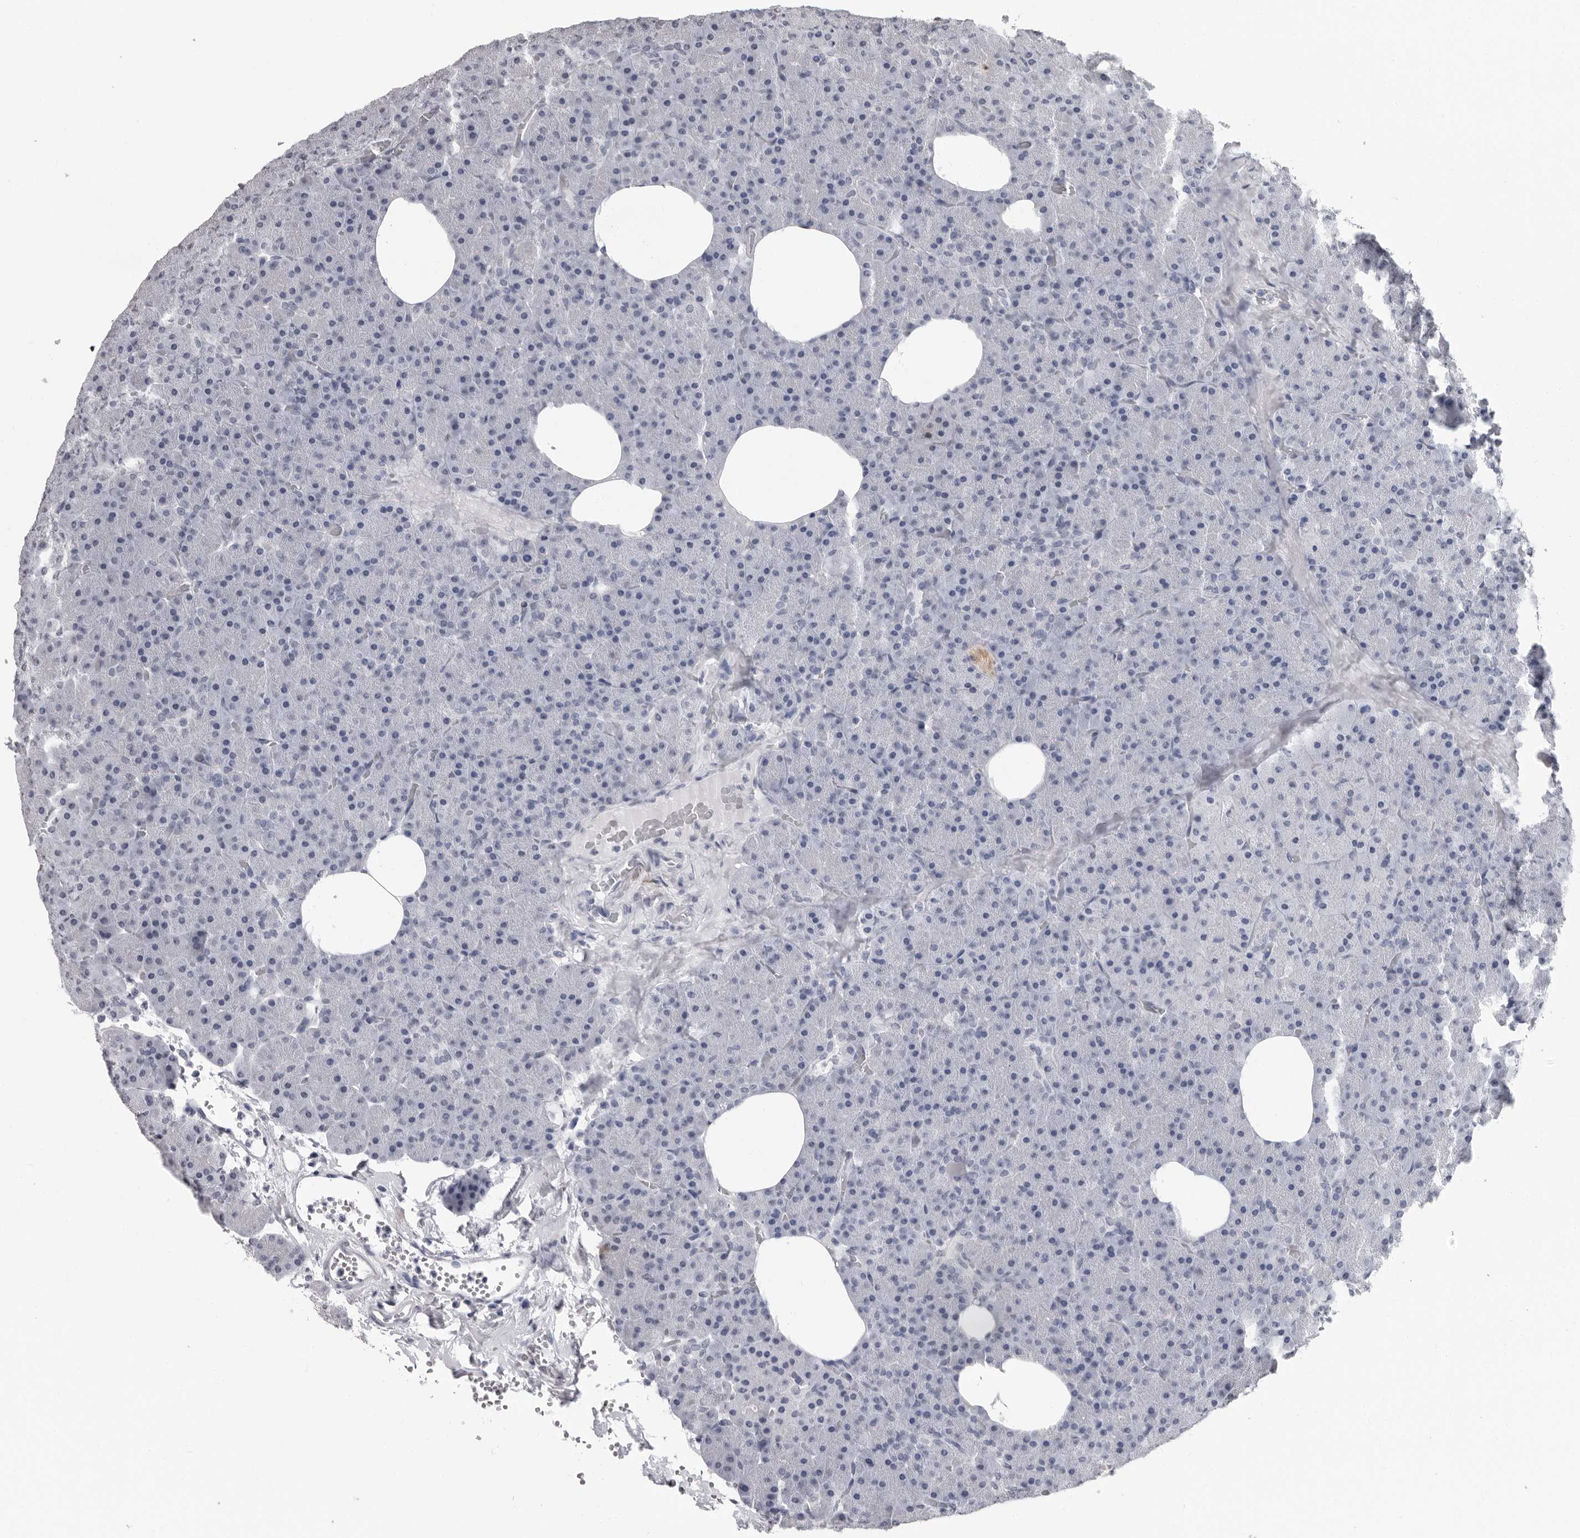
{"staining": {"intensity": "negative", "quantity": "none", "location": "none"}, "tissue": "pancreas", "cell_type": "Exocrine glandular cells", "image_type": "normal", "snomed": [{"axis": "morphology", "description": "Normal tissue, NOS"}, {"axis": "morphology", "description": "Carcinoid, malignant, NOS"}, {"axis": "topography", "description": "Pancreas"}], "caption": "The immunohistochemistry micrograph has no significant positivity in exocrine glandular cells of pancreas.", "gene": "HEPACAM", "patient": {"sex": "female", "age": 35}}